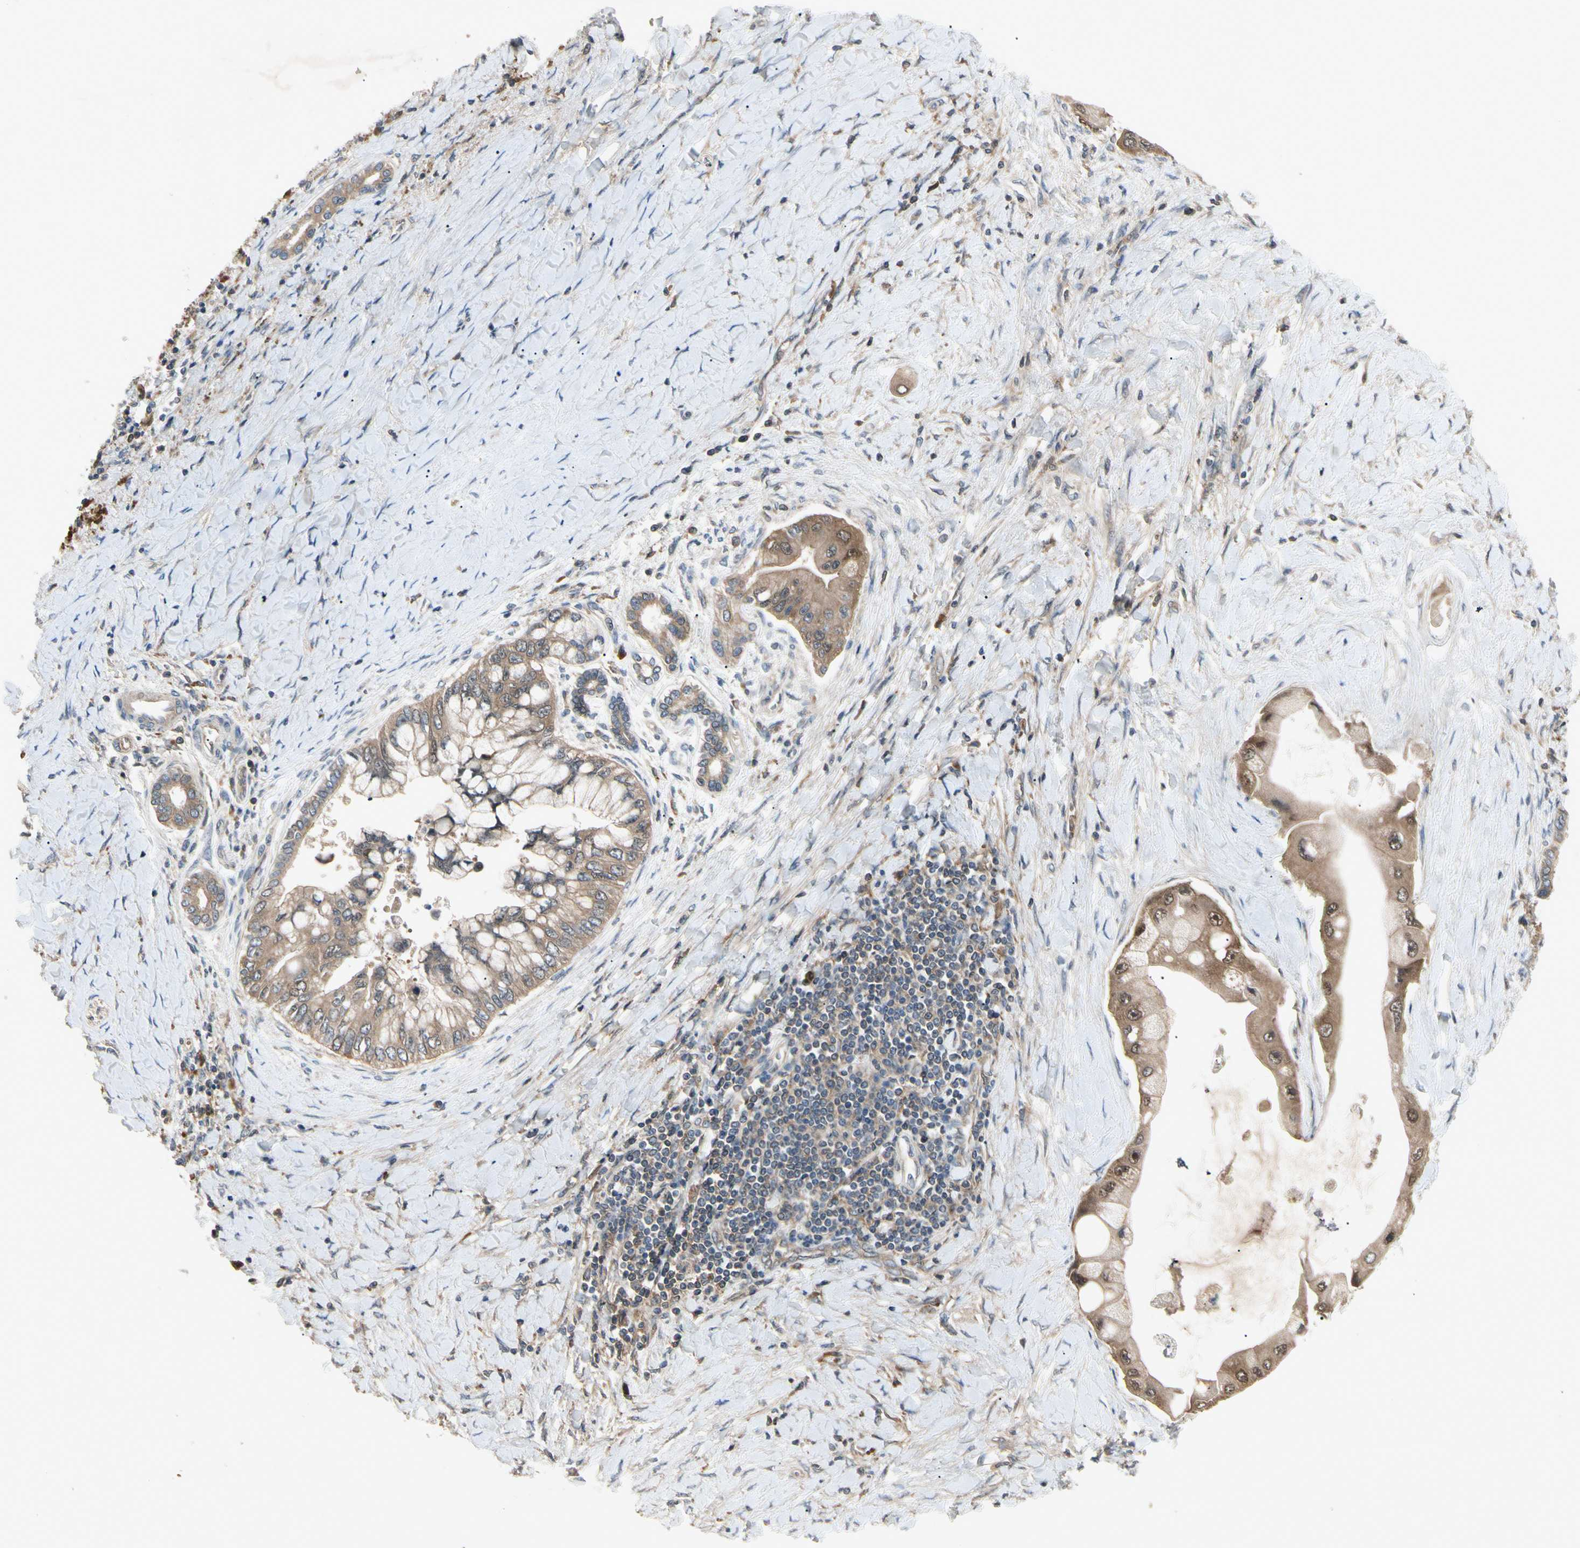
{"staining": {"intensity": "moderate", "quantity": ">75%", "location": "cytoplasmic/membranous,nuclear"}, "tissue": "liver cancer", "cell_type": "Tumor cells", "image_type": "cancer", "snomed": [{"axis": "morphology", "description": "Normal tissue, NOS"}, {"axis": "morphology", "description": "Cholangiocarcinoma"}, {"axis": "topography", "description": "Liver"}, {"axis": "topography", "description": "Peripheral nerve tissue"}], "caption": "DAB (3,3'-diaminobenzidine) immunohistochemical staining of human liver cancer (cholangiocarcinoma) shows moderate cytoplasmic/membranous and nuclear protein staining in approximately >75% of tumor cells.", "gene": "RNF14", "patient": {"sex": "male", "age": 50}}